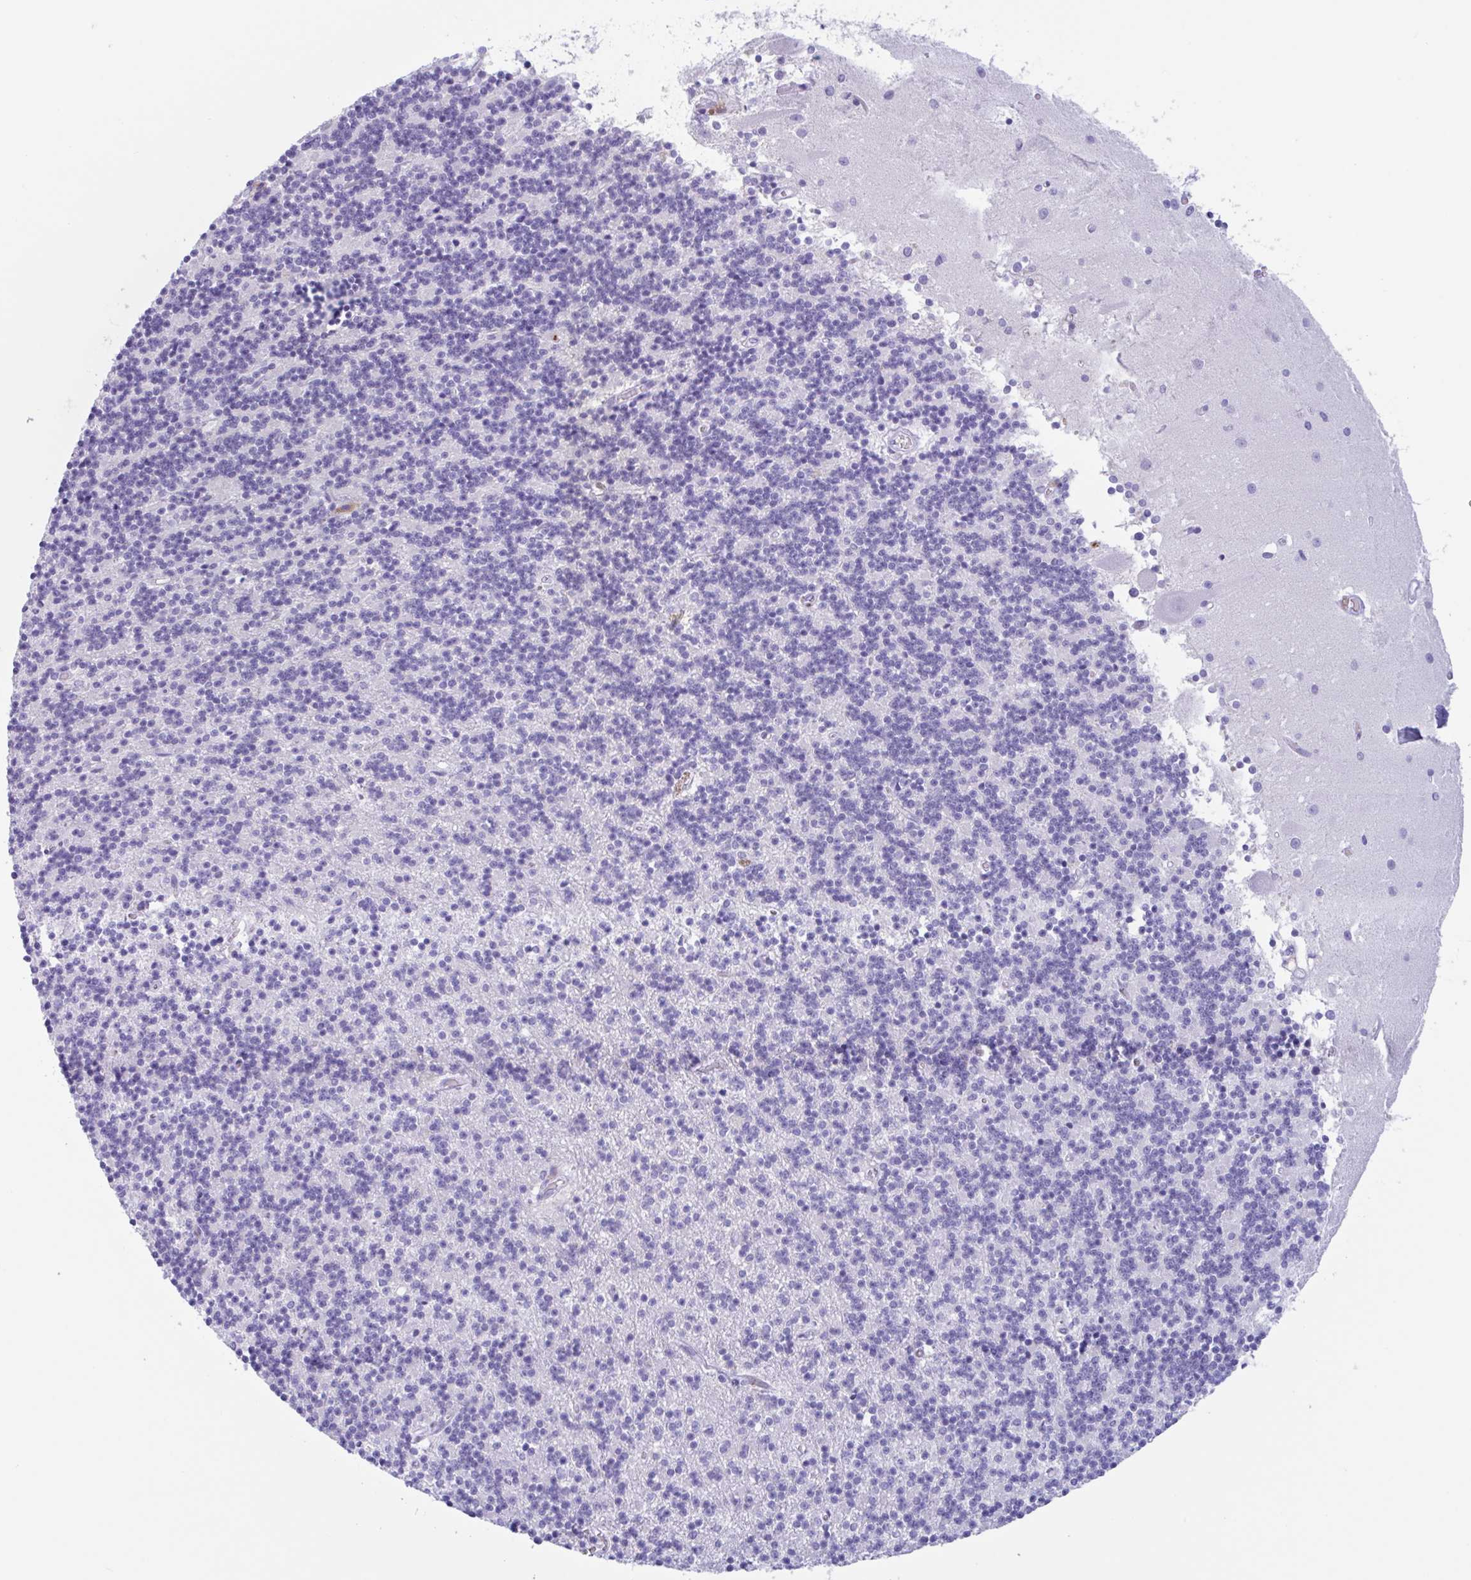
{"staining": {"intensity": "negative", "quantity": "none", "location": "none"}, "tissue": "cerebellum", "cell_type": "Cells in granular layer", "image_type": "normal", "snomed": [{"axis": "morphology", "description": "Normal tissue, NOS"}, {"axis": "topography", "description": "Cerebellum"}], "caption": "IHC of benign cerebellum exhibits no staining in cells in granular layer.", "gene": "DTWD2", "patient": {"sex": "male", "age": 54}}